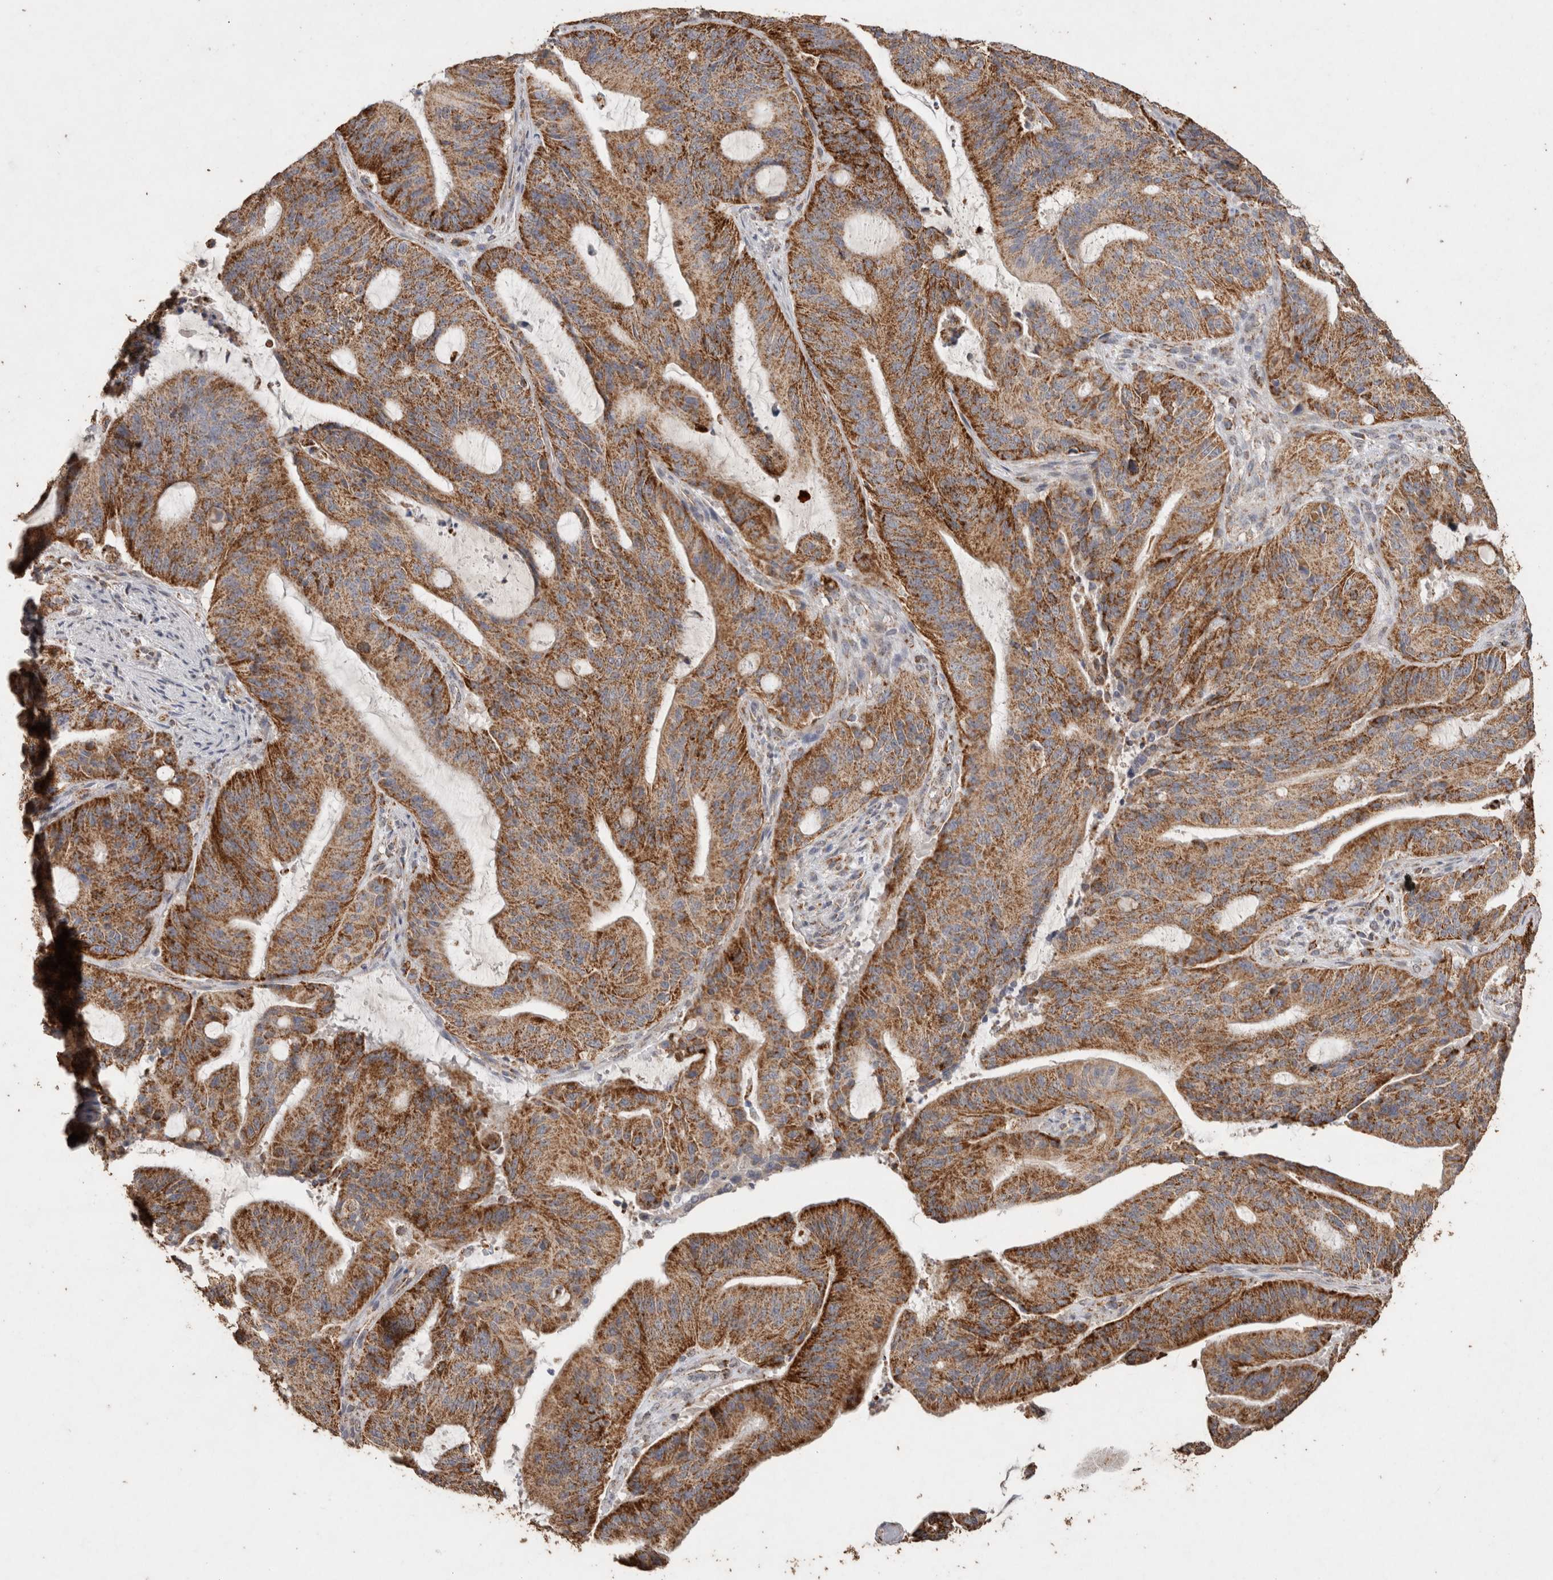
{"staining": {"intensity": "strong", "quantity": ">75%", "location": "cytoplasmic/membranous"}, "tissue": "liver cancer", "cell_type": "Tumor cells", "image_type": "cancer", "snomed": [{"axis": "morphology", "description": "Normal tissue, NOS"}, {"axis": "morphology", "description": "Cholangiocarcinoma"}, {"axis": "topography", "description": "Liver"}, {"axis": "topography", "description": "Peripheral nerve tissue"}], "caption": "Approximately >75% of tumor cells in human liver cancer show strong cytoplasmic/membranous protein staining as visualized by brown immunohistochemical staining.", "gene": "ACADM", "patient": {"sex": "female", "age": 73}}